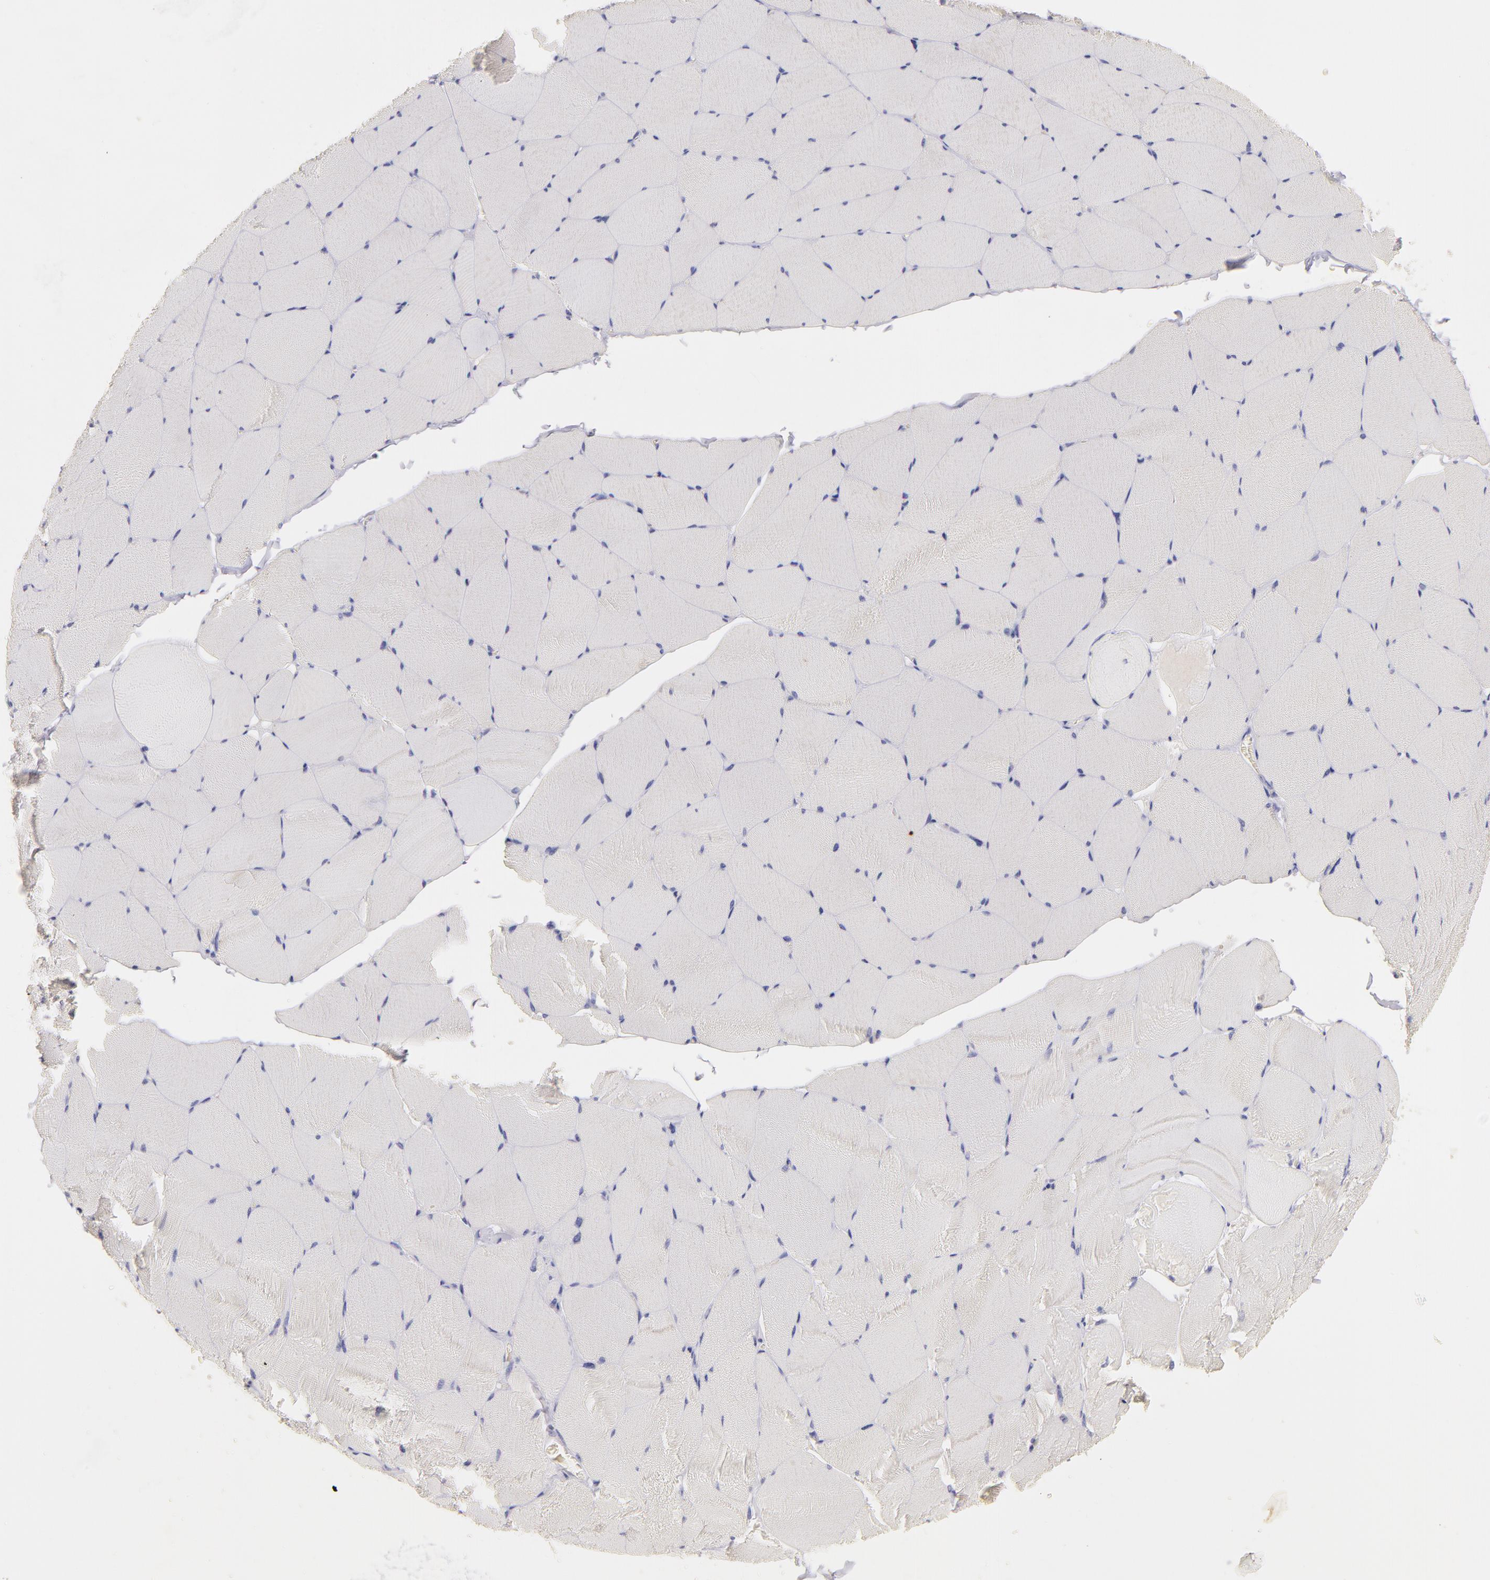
{"staining": {"intensity": "negative", "quantity": "none", "location": "none"}, "tissue": "skeletal muscle", "cell_type": "Myocytes", "image_type": "normal", "snomed": [{"axis": "morphology", "description": "Normal tissue, NOS"}, {"axis": "topography", "description": "Skeletal muscle"}, {"axis": "topography", "description": "Salivary gland"}], "caption": "High magnification brightfield microscopy of unremarkable skeletal muscle stained with DAB (3,3'-diaminobenzidine) (brown) and counterstained with hematoxylin (blue): myocytes show no significant positivity.", "gene": "CD44", "patient": {"sex": "male", "age": 62}}